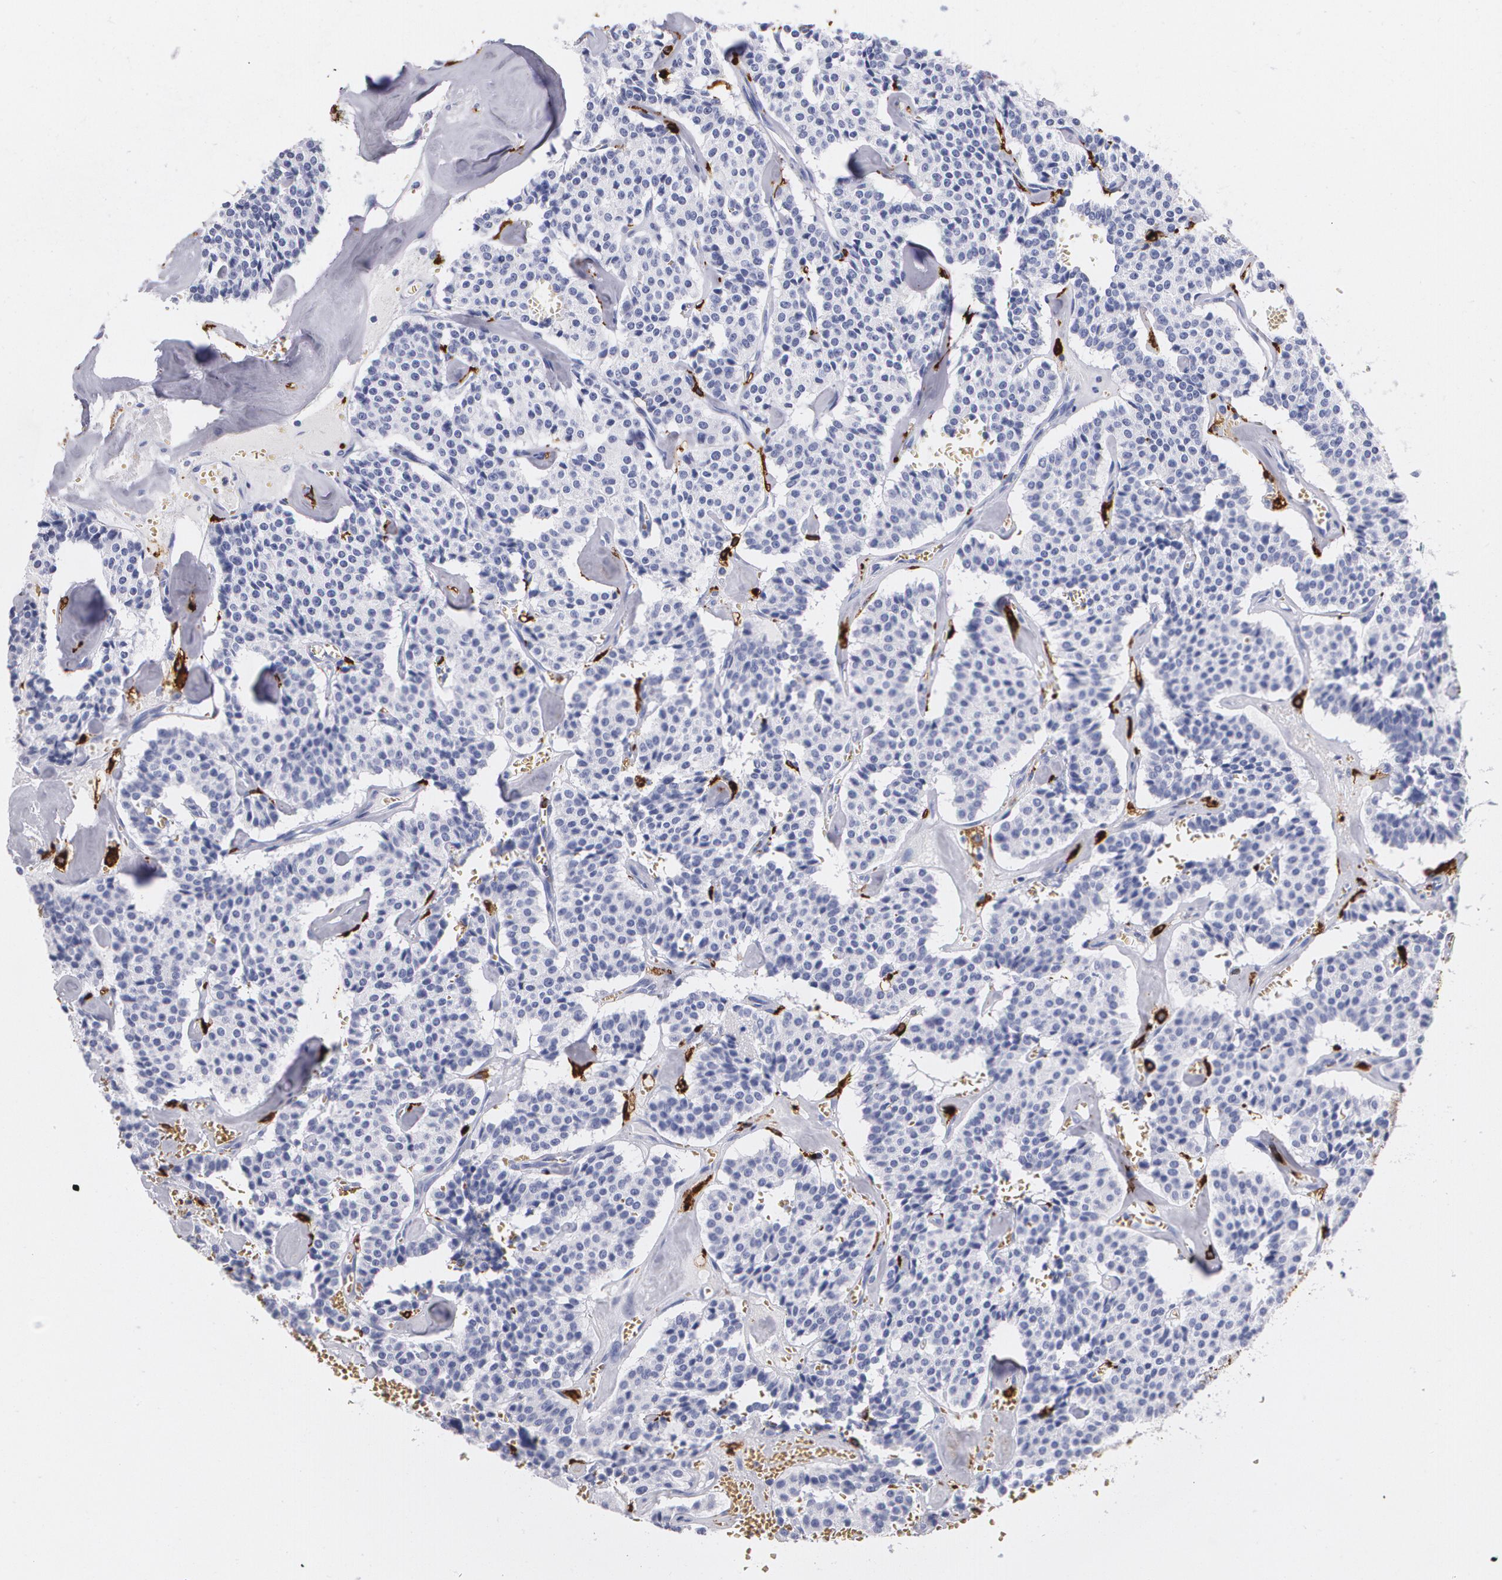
{"staining": {"intensity": "weak", "quantity": "25%-75%", "location": "cytoplasmic/membranous"}, "tissue": "carcinoid", "cell_type": "Tumor cells", "image_type": "cancer", "snomed": [{"axis": "morphology", "description": "Carcinoid, malignant, NOS"}, {"axis": "topography", "description": "Bronchus"}], "caption": "Tumor cells reveal low levels of weak cytoplasmic/membranous staining in approximately 25%-75% of cells in human carcinoid.", "gene": "HLA-DRA", "patient": {"sex": "male", "age": 55}}